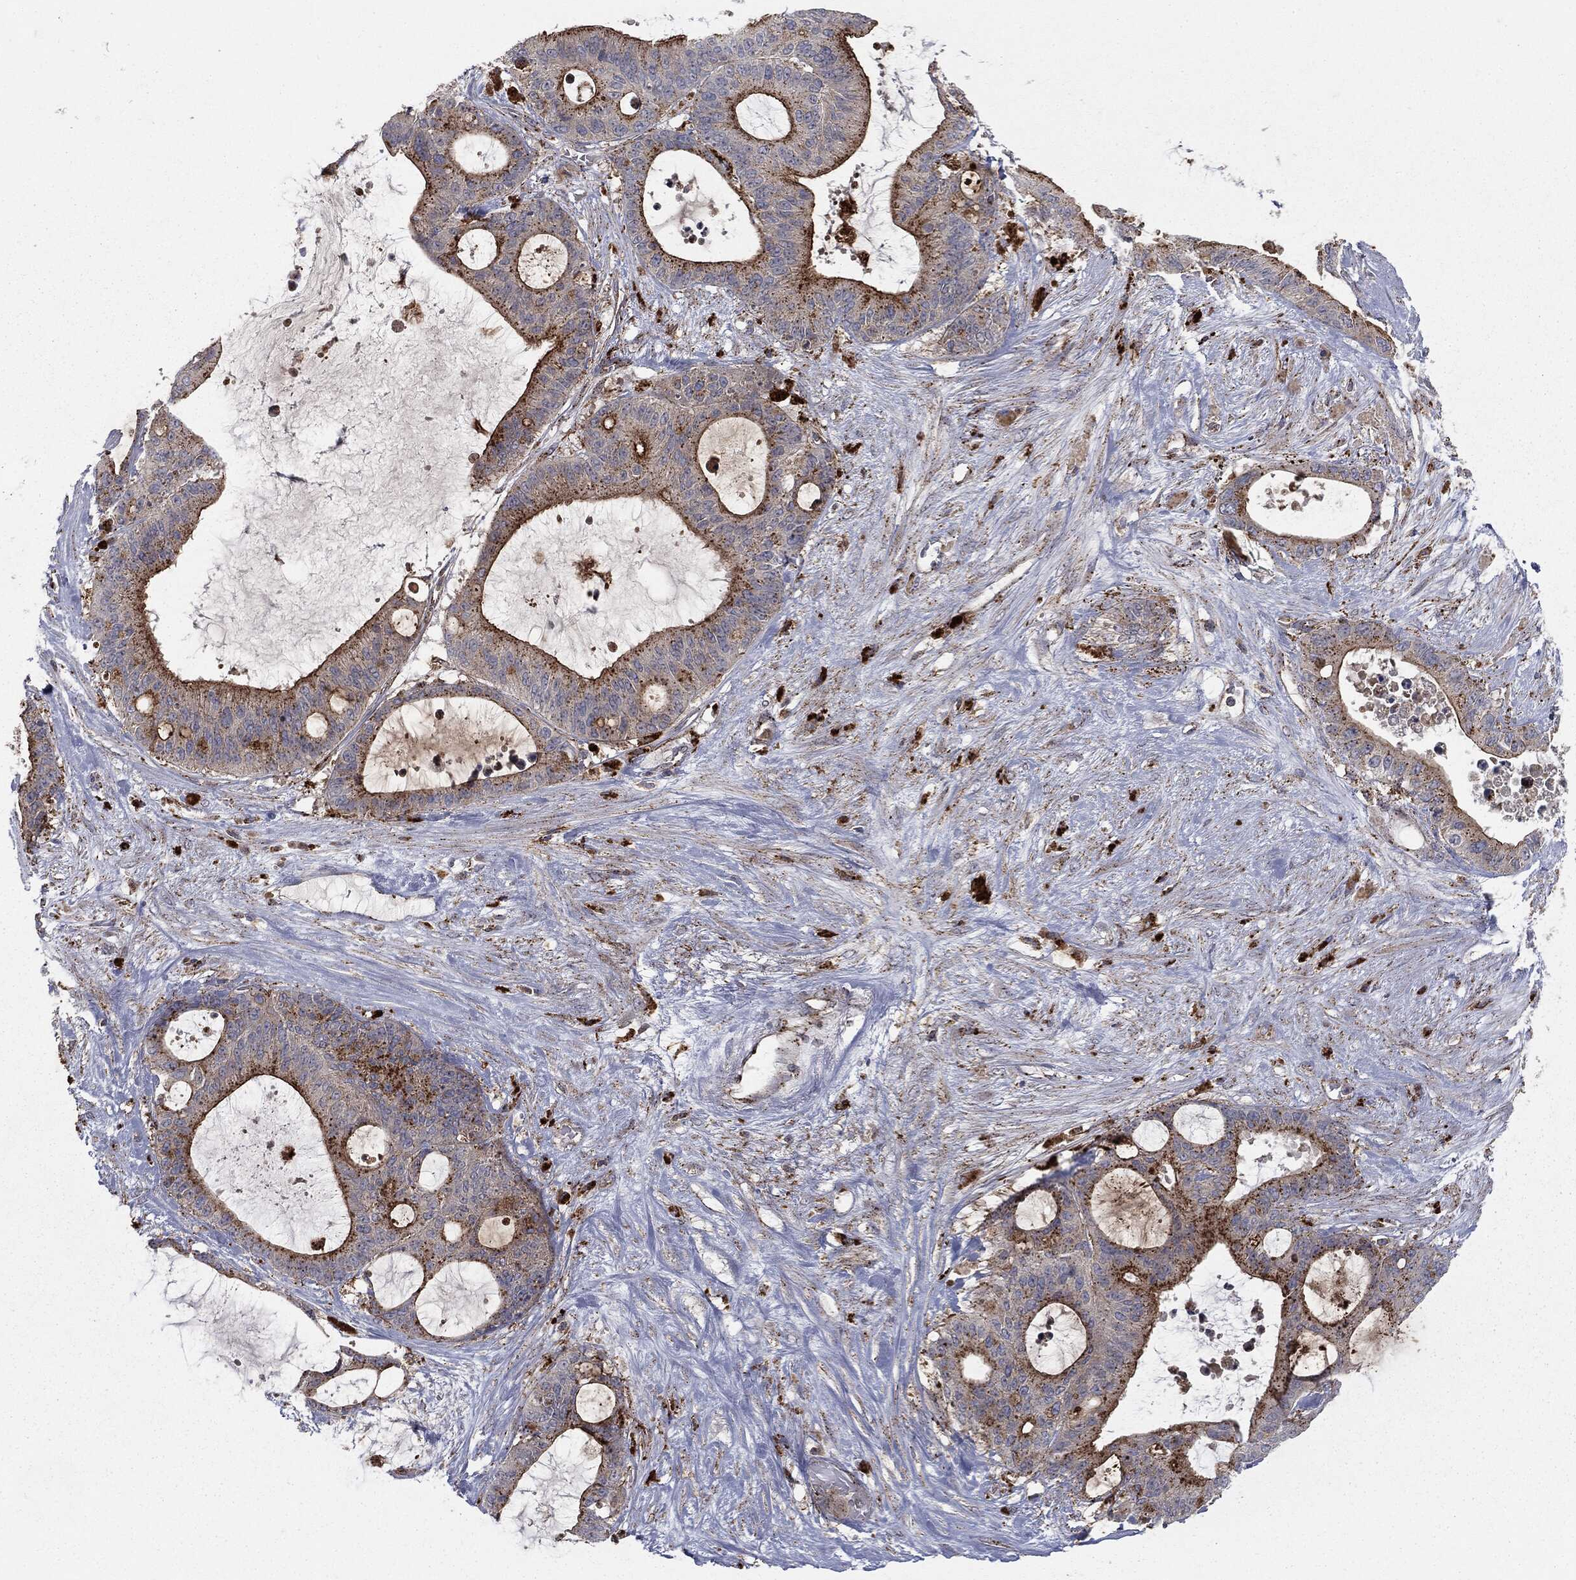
{"staining": {"intensity": "strong", "quantity": "25%-75%", "location": "cytoplasmic/membranous"}, "tissue": "liver cancer", "cell_type": "Tumor cells", "image_type": "cancer", "snomed": [{"axis": "morphology", "description": "Normal tissue, NOS"}, {"axis": "morphology", "description": "Cholangiocarcinoma"}, {"axis": "topography", "description": "Liver"}, {"axis": "topography", "description": "Peripheral nerve tissue"}], "caption": "Protein staining displays strong cytoplasmic/membranous expression in about 25%-75% of tumor cells in cholangiocarcinoma (liver). Immunohistochemistry stains the protein in brown and the nuclei are stained blue.", "gene": "CTSA", "patient": {"sex": "female", "age": 73}}